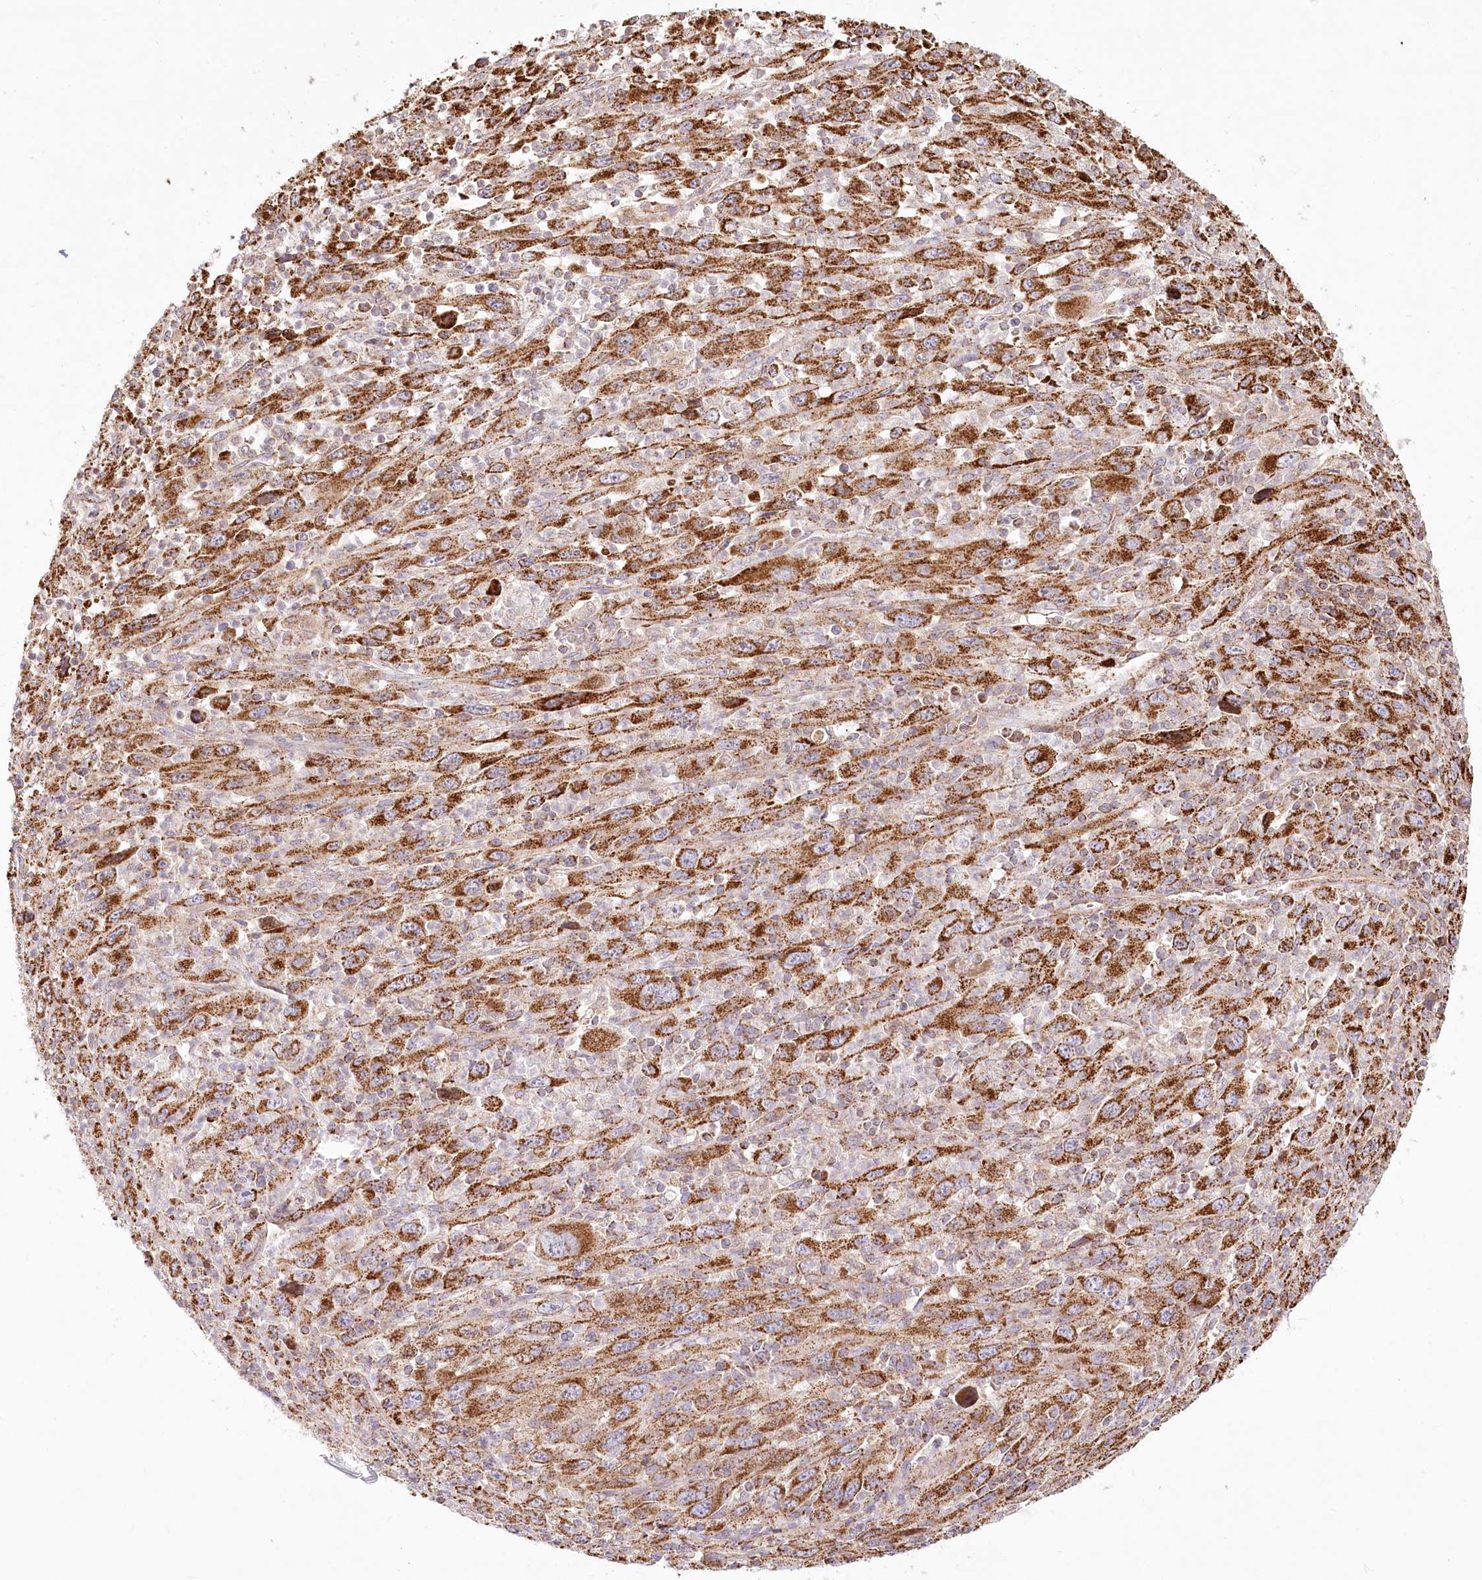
{"staining": {"intensity": "strong", "quantity": ">75%", "location": "cytoplasmic/membranous"}, "tissue": "melanoma", "cell_type": "Tumor cells", "image_type": "cancer", "snomed": [{"axis": "morphology", "description": "Malignant melanoma, Metastatic site"}, {"axis": "topography", "description": "Skin"}], "caption": "A high-resolution histopathology image shows immunohistochemistry (IHC) staining of melanoma, which demonstrates strong cytoplasmic/membranous staining in approximately >75% of tumor cells.", "gene": "UMPS", "patient": {"sex": "female", "age": 56}}